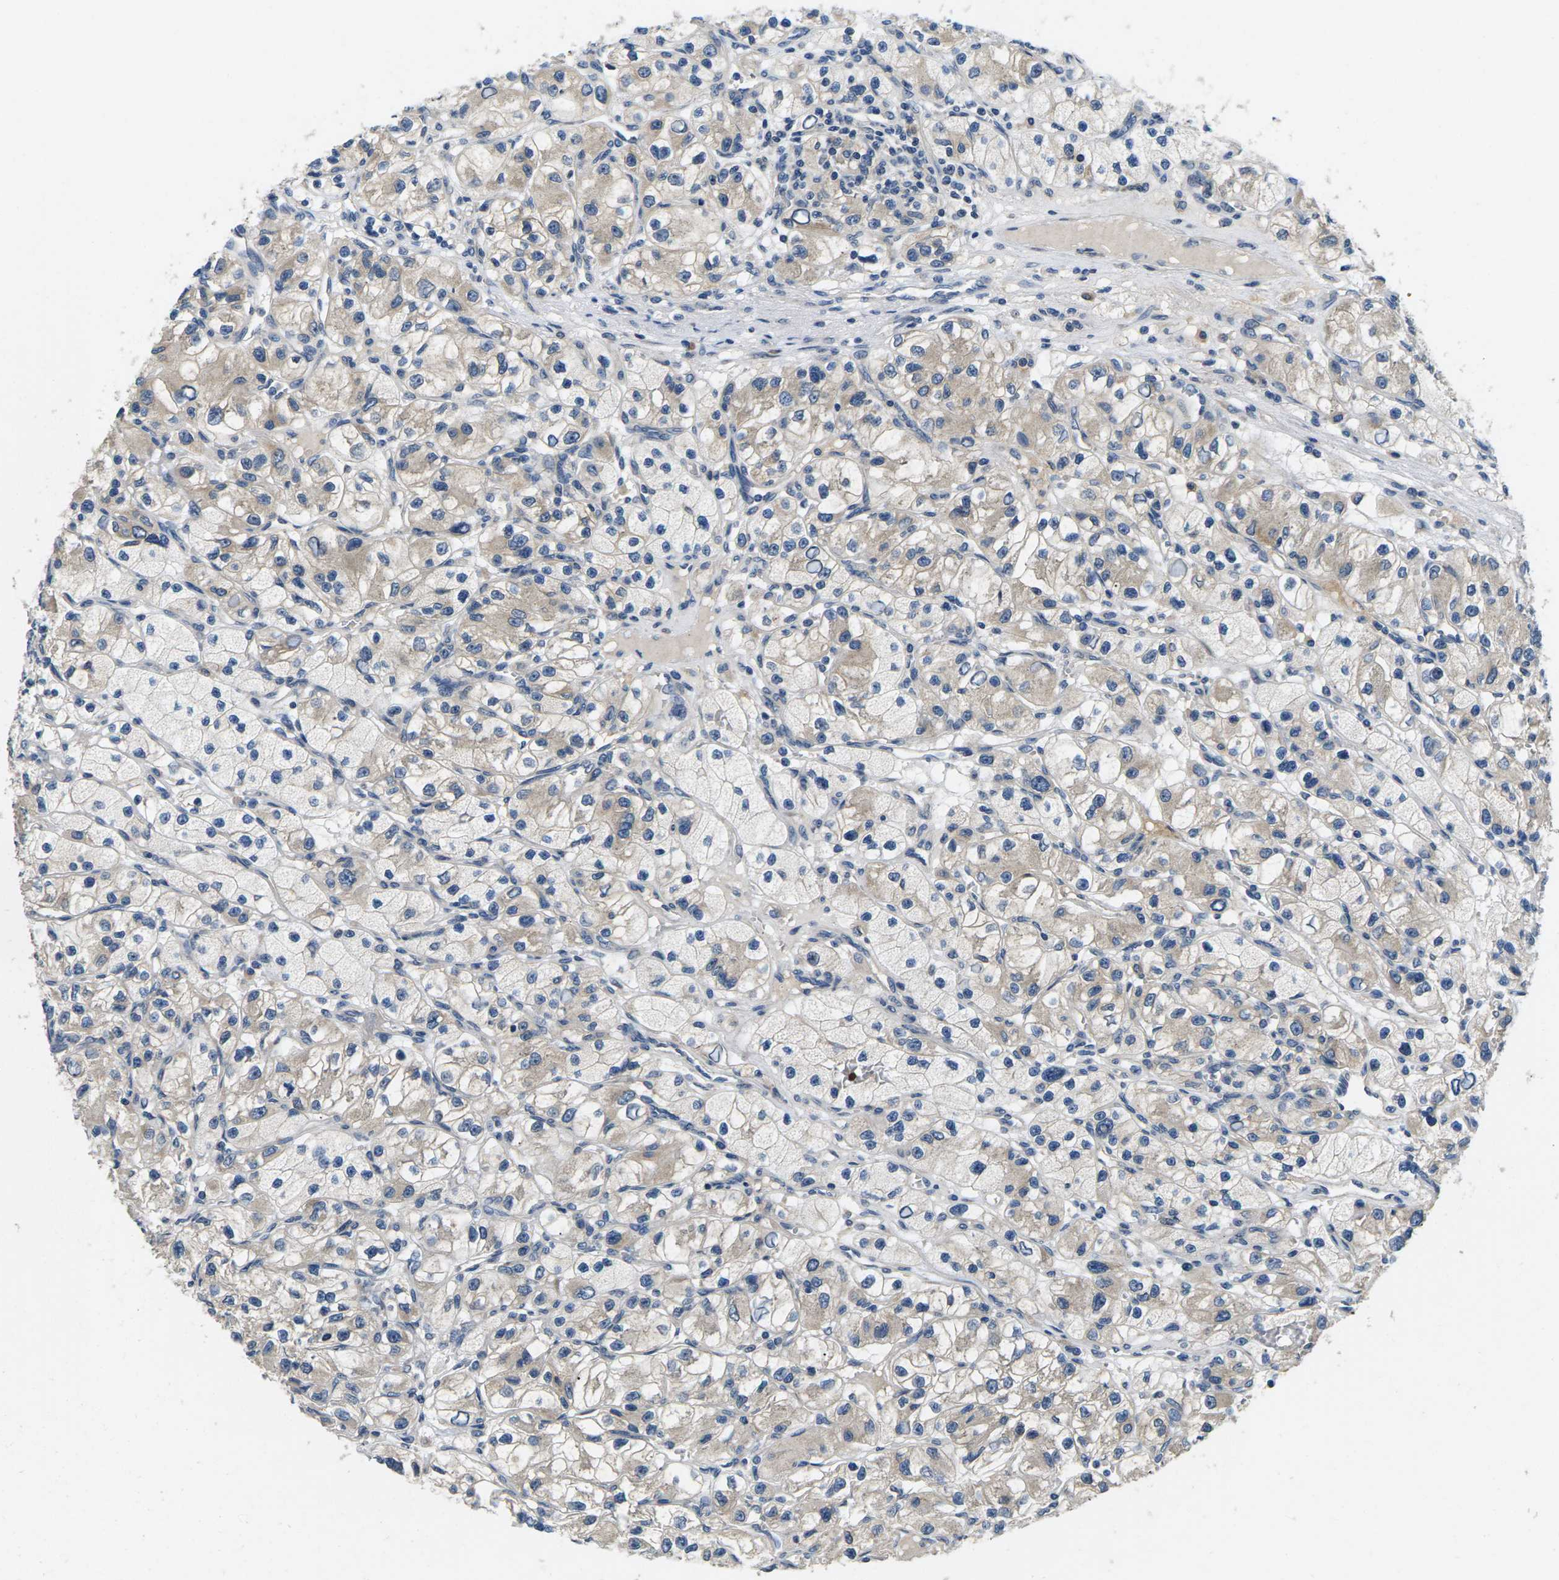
{"staining": {"intensity": "weak", "quantity": "25%-75%", "location": "cytoplasmic/membranous"}, "tissue": "renal cancer", "cell_type": "Tumor cells", "image_type": "cancer", "snomed": [{"axis": "morphology", "description": "Adenocarcinoma, NOS"}, {"axis": "topography", "description": "Kidney"}], "caption": "Human renal cancer stained for a protein (brown) displays weak cytoplasmic/membranous positive positivity in approximately 25%-75% of tumor cells.", "gene": "ERGIC3", "patient": {"sex": "female", "age": 57}}